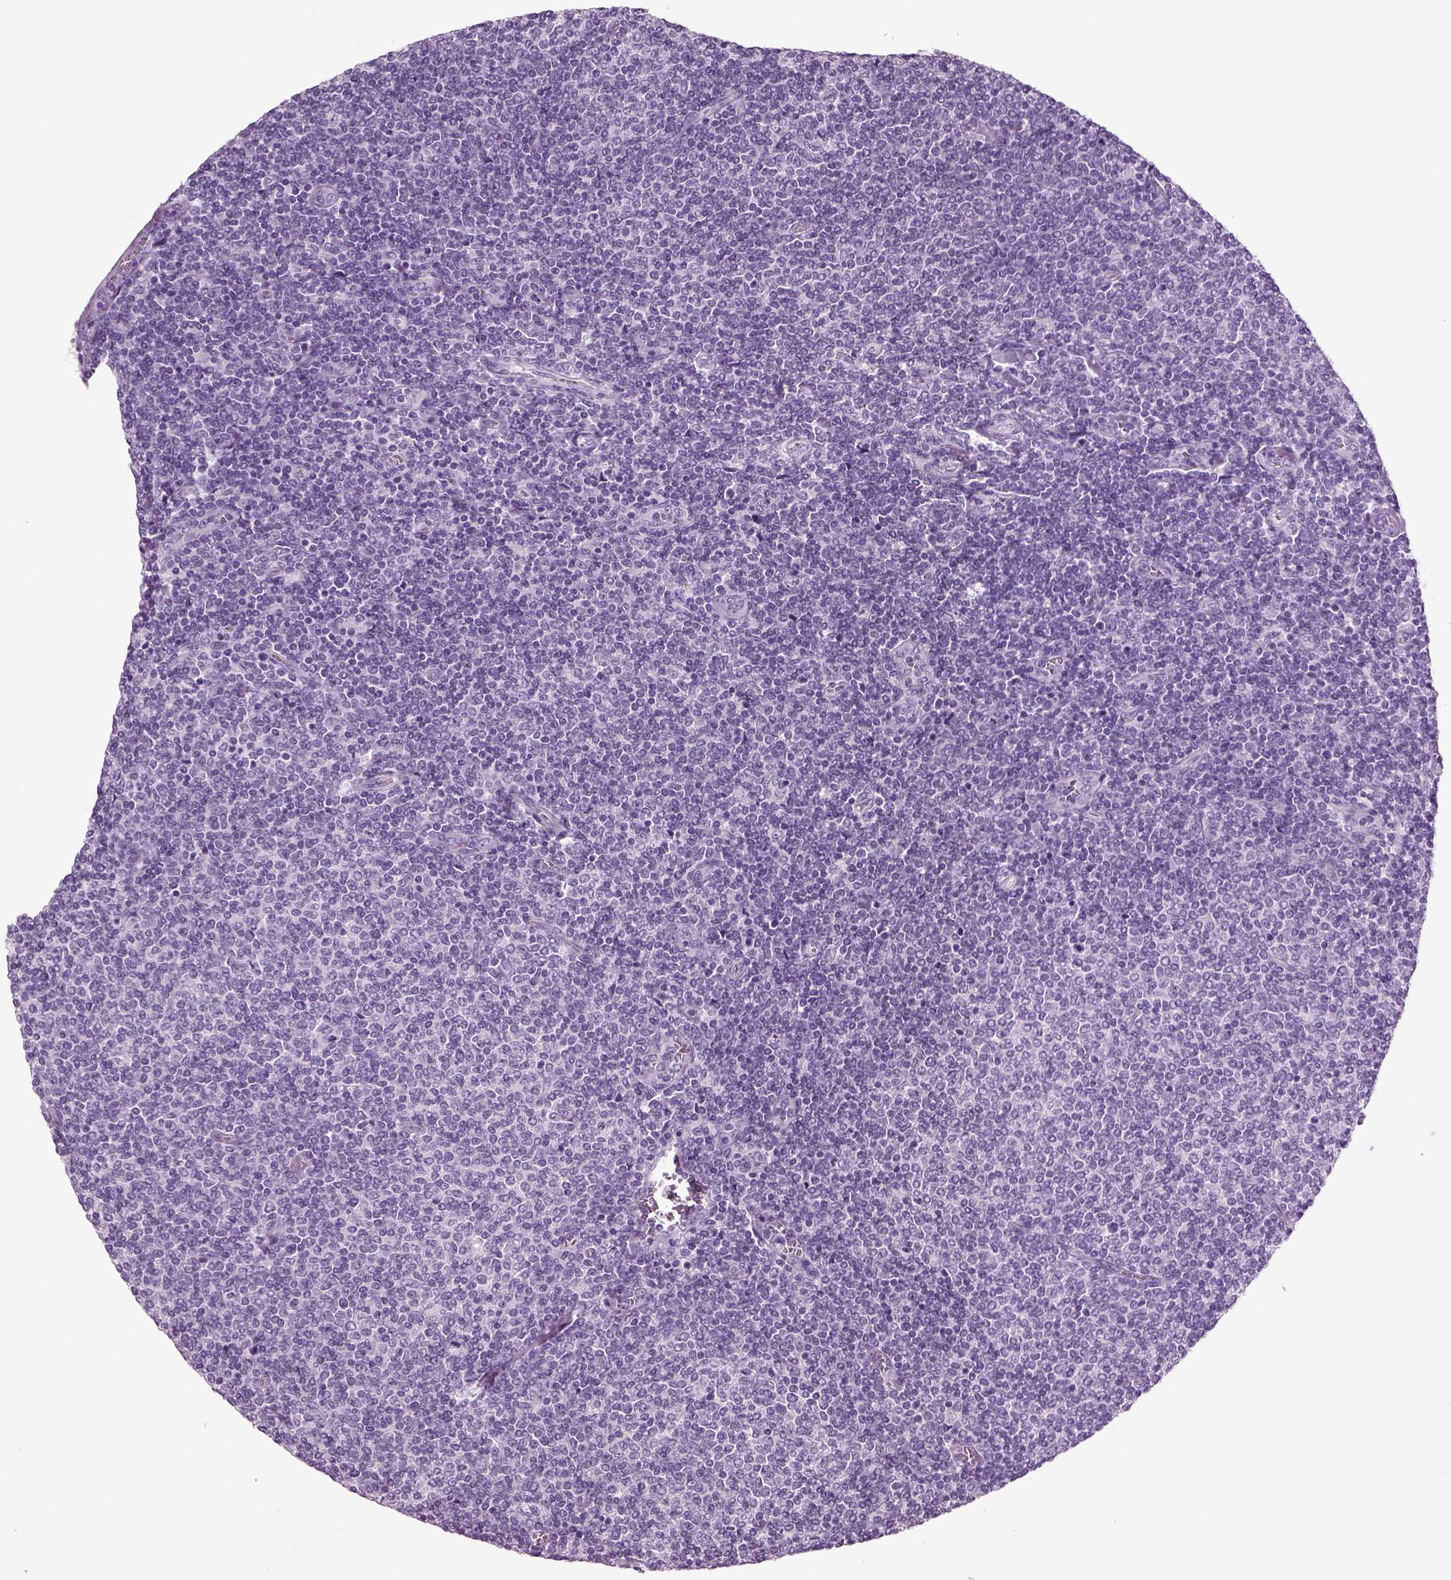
{"staining": {"intensity": "negative", "quantity": "none", "location": "none"}, "tissue": "lymphoma", "cell_type": "Tumor cells", "image_type": "cancer", "snomed": [{"axis": "morphology", "description": "Malignant lymphoma, non-Hodgkin's type, Low grade"}, {"axis": "topography", "description": "Lymph node"}], "caption": "Immunohistochemical staining of lymphoma reveals no significant positivity in tumor cells.", "gene": "CRABP1", "patient": {"sex": "male", "age": 52}}